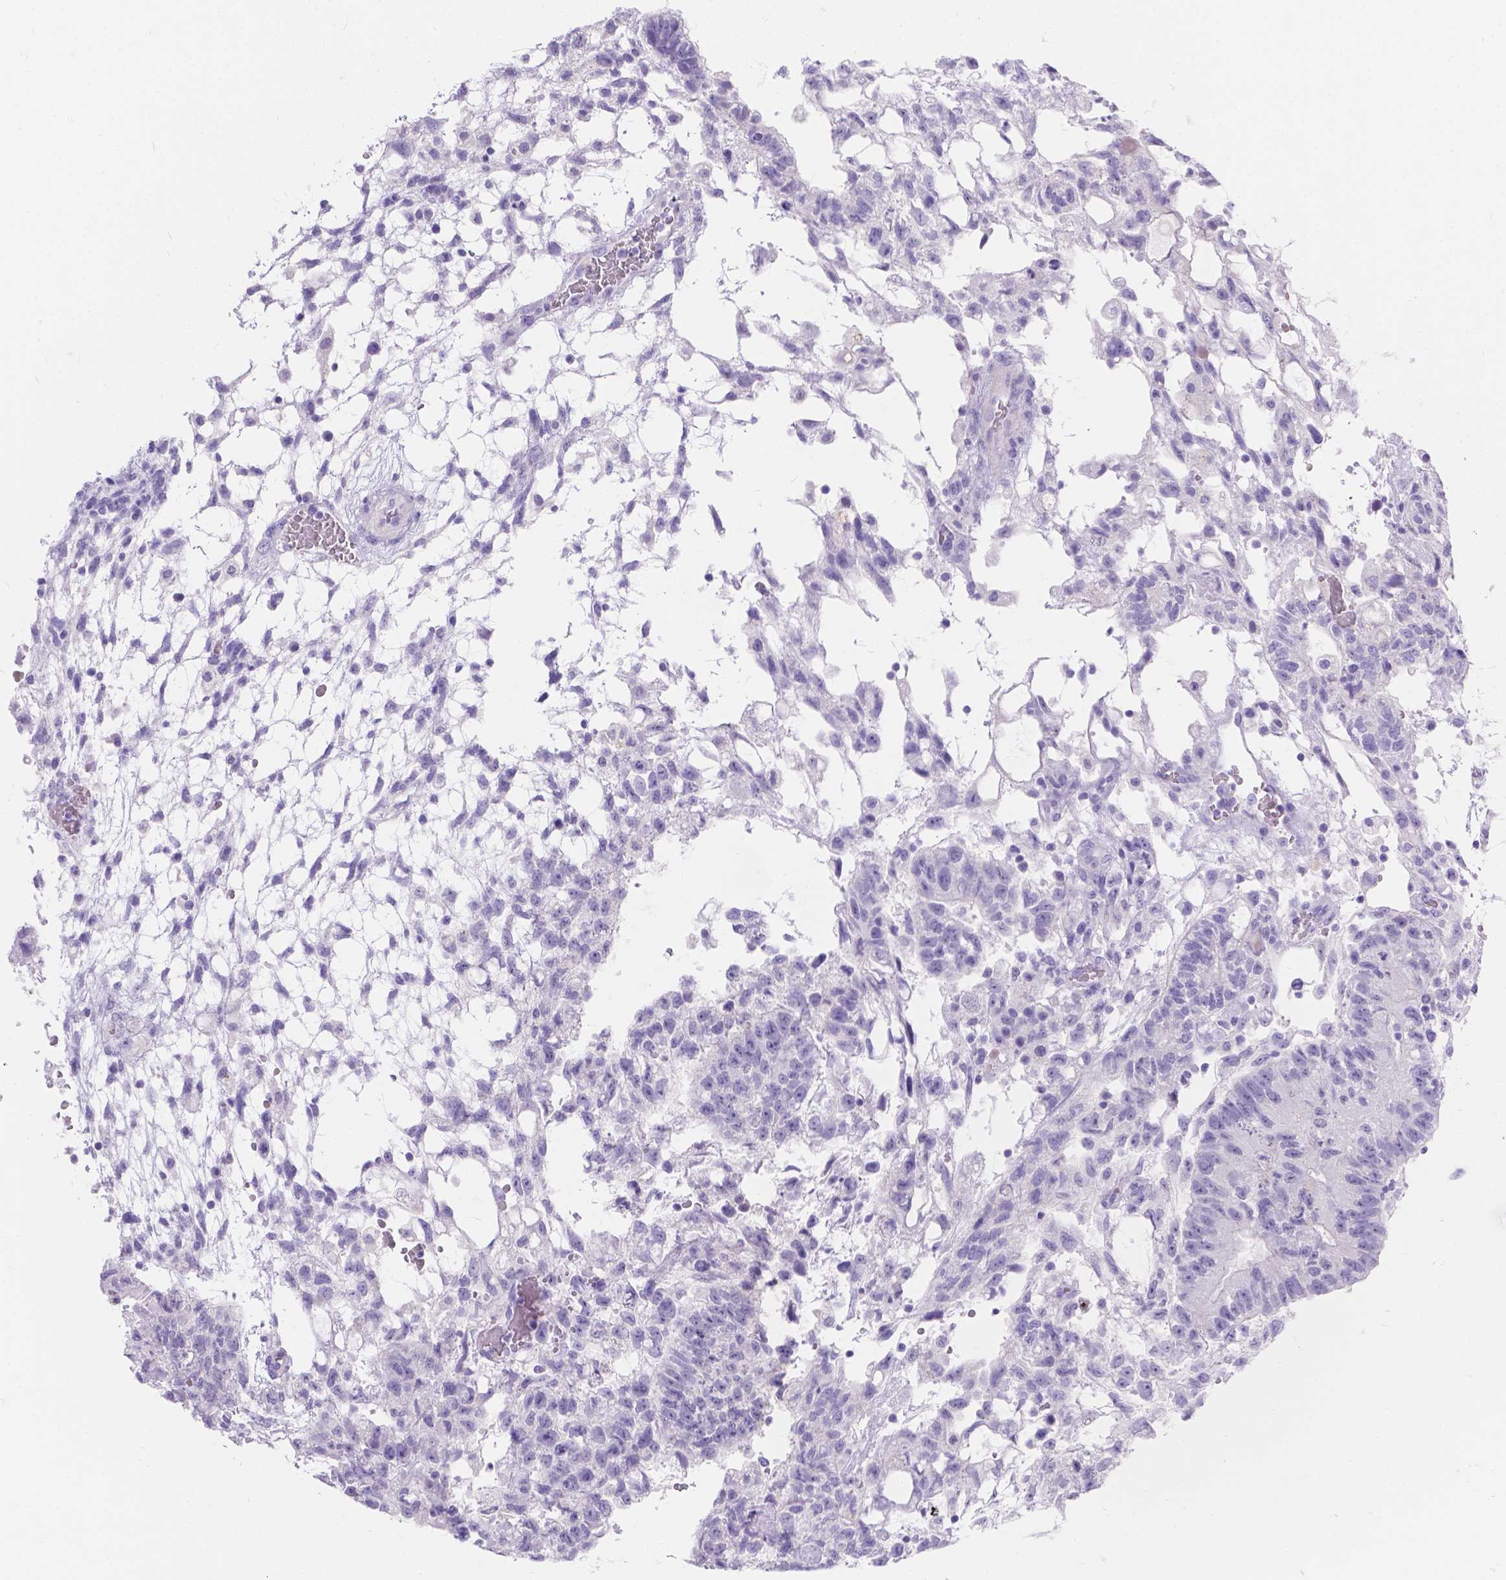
{"staining": {"intensity": "negative", "quantity": "none", "location": "none"}, "tissue": "testis cancer", "cell_type": "Tumor cells", "image_type": "cancer", "snomed": [{"axis": "morphology", "description": "Carcinoma, Embryonal, NOS"}, {"axis": "topography", "description": "Testis"}], "caption": "This is a photomicrograph of immunohistochemistry (IHC) staining of testis cancer, which shows no staining in tumor cells. (Brightfield microscopy of DAB immunohistochemistry at high magnification).", "gene": "GNRHR", "patient": {"sex": "male", "age": 32}}